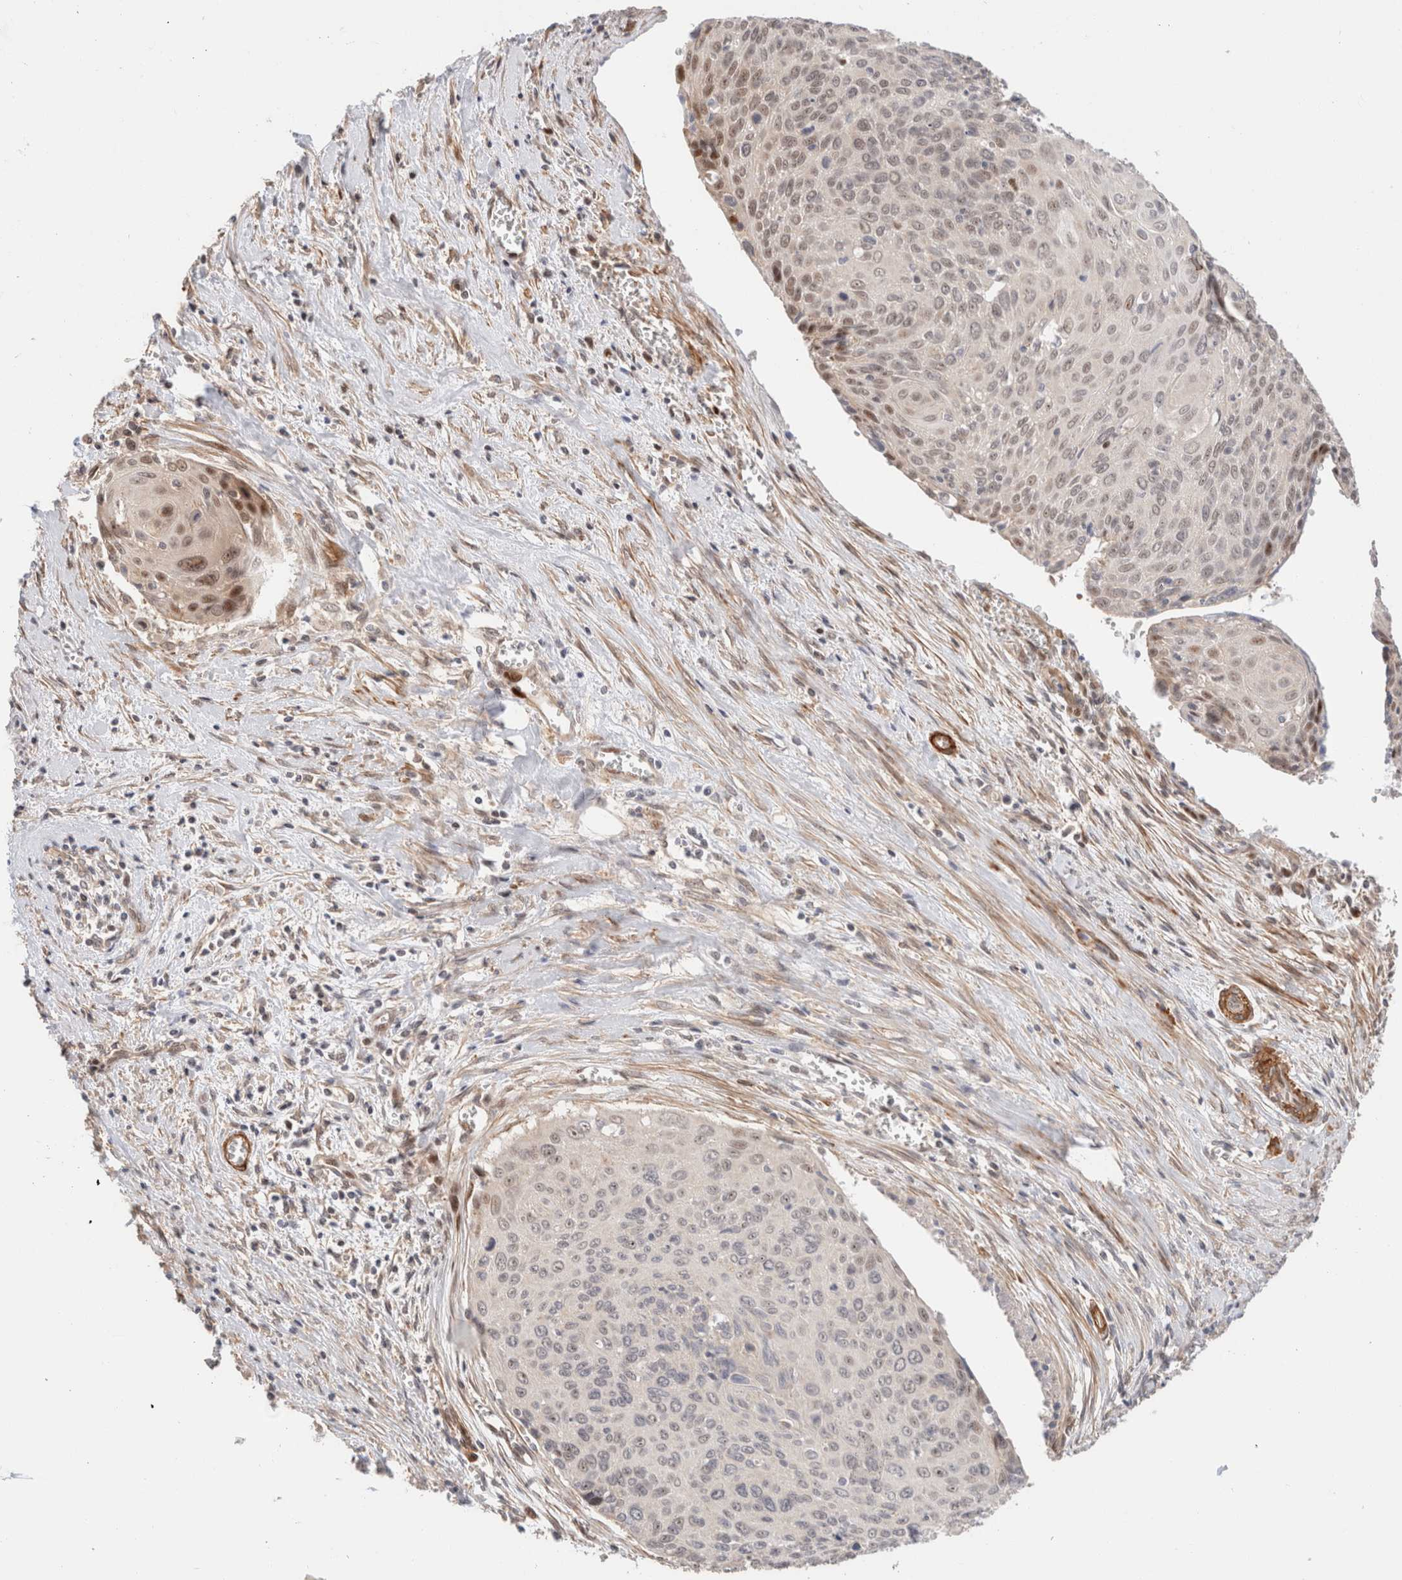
{"staining": {"intensity": "weak", "quantity": "<25%", "location": "nuclear"}, "tissue": "cervical cancer", "cell_type": "Tumor cells", "image_type": "cancer", "snomed": [{"axis": "morphology", "description": "Squamous cell carcinoma, NOS"}, {"axis": "topography", "description": "Cervix"}], "caption": "DAB immunohistochemical staining of human squamous cell carcinoma (cervical) shows no significant expression in tumor cells. Nuclei are stained in blue.", "gene": "ID3", "patient": {"sex": "female", "age": 55}}